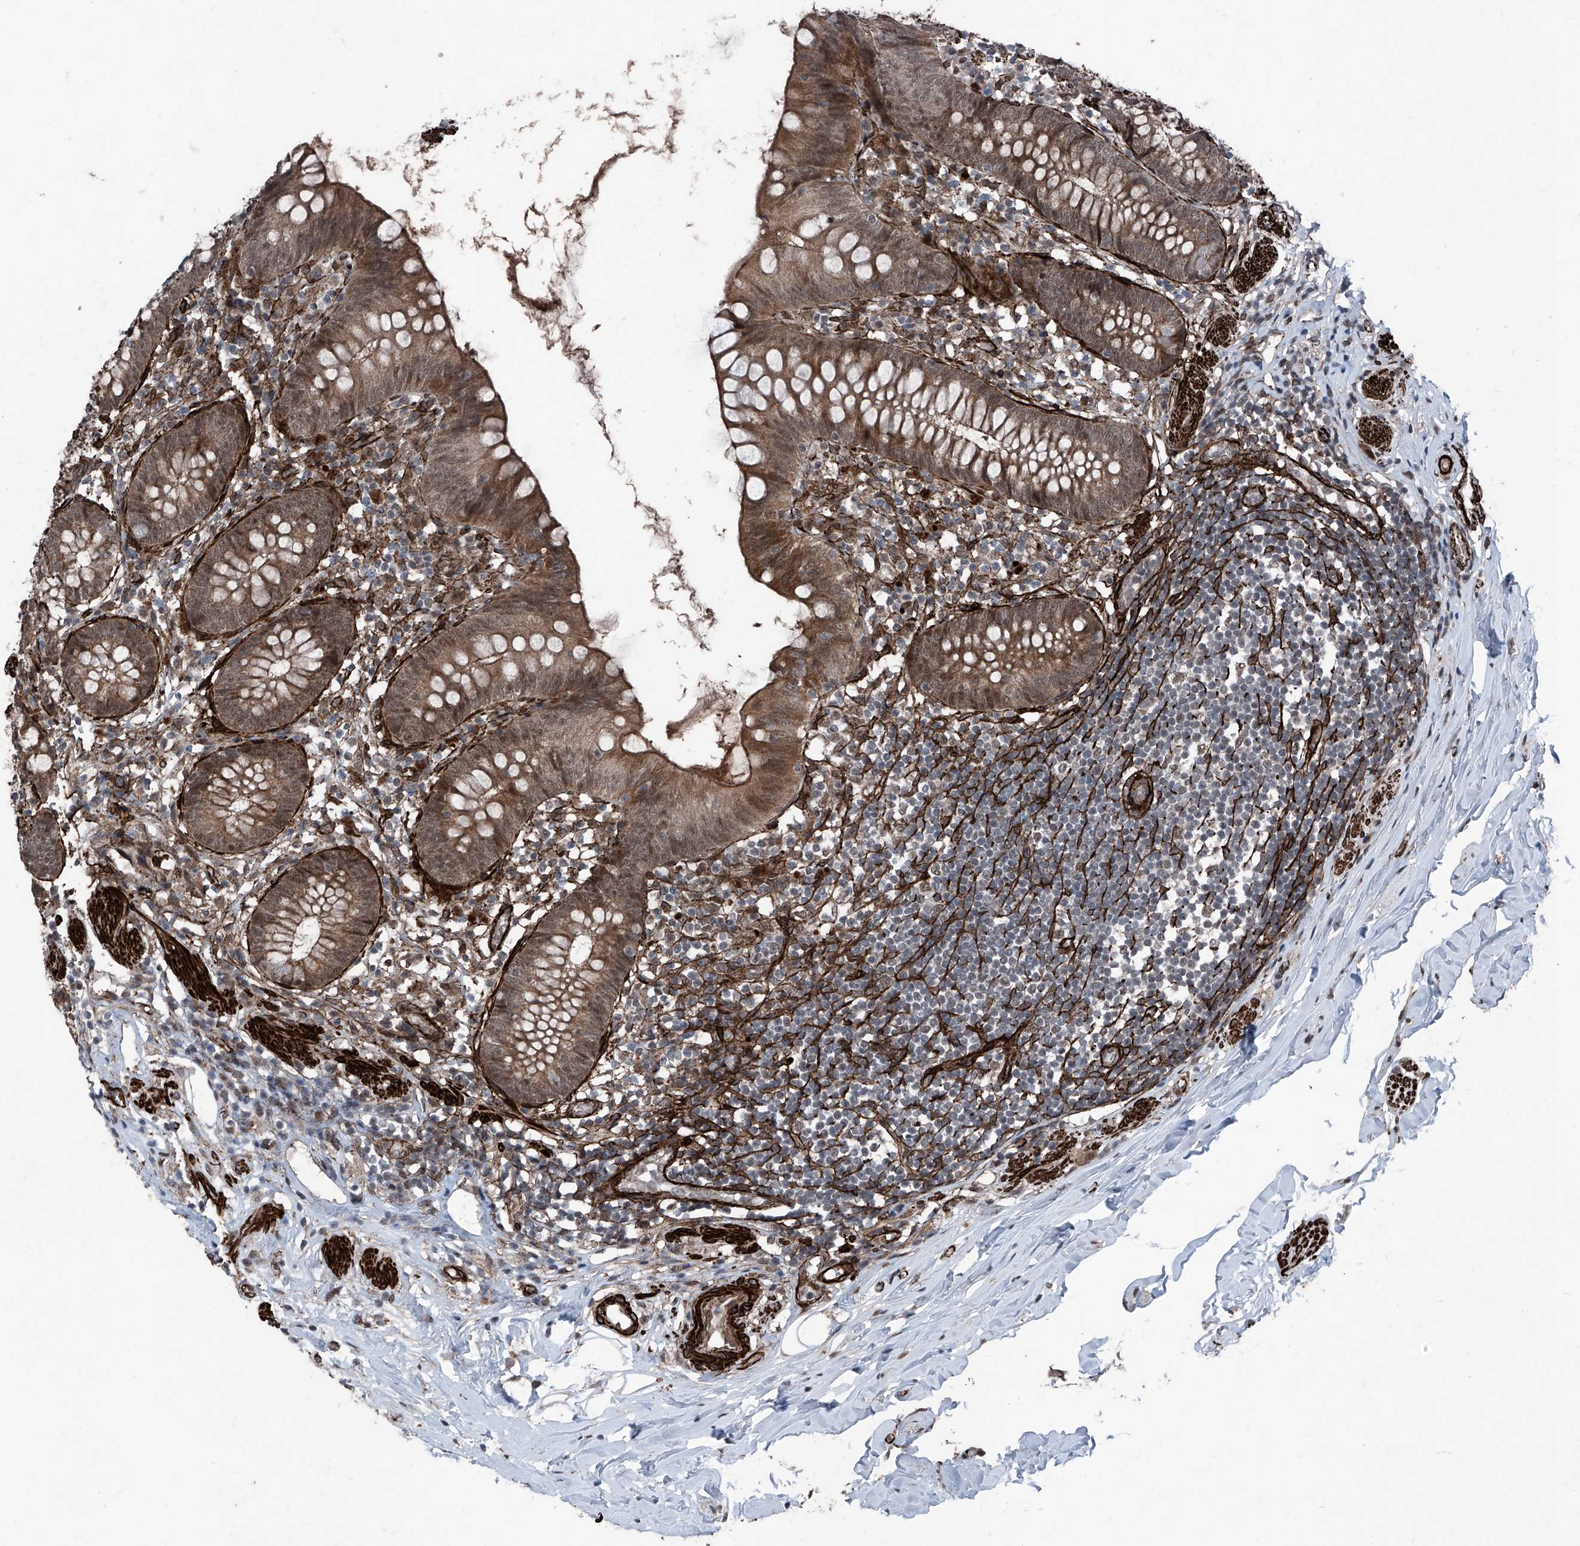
{"staining": {"intensity": "moderate", "quantity": ">75%", "location": "cytoplasmic/membranous,nuclear"}, "tissue": "appendix", "cell_type": "Glandular cells", "image_type": "normal", "snomed": [{"axis": "morphology", "description": "Normal tissue, NOS"}, {"axis": "topography", "description": "Appendix"}], "caption": "DAB immunohistochemical staining of benign human appendix shows moderate cytoplasmic/membranous,nuclear protein expression in about >75% of glandular cells. (Stains: DAB in brown, nuclei in blue, Microscopy: brightfield microscopy at high magnification).", "gene": "COA7", "patient": {"sex": "female", "age": 62}}